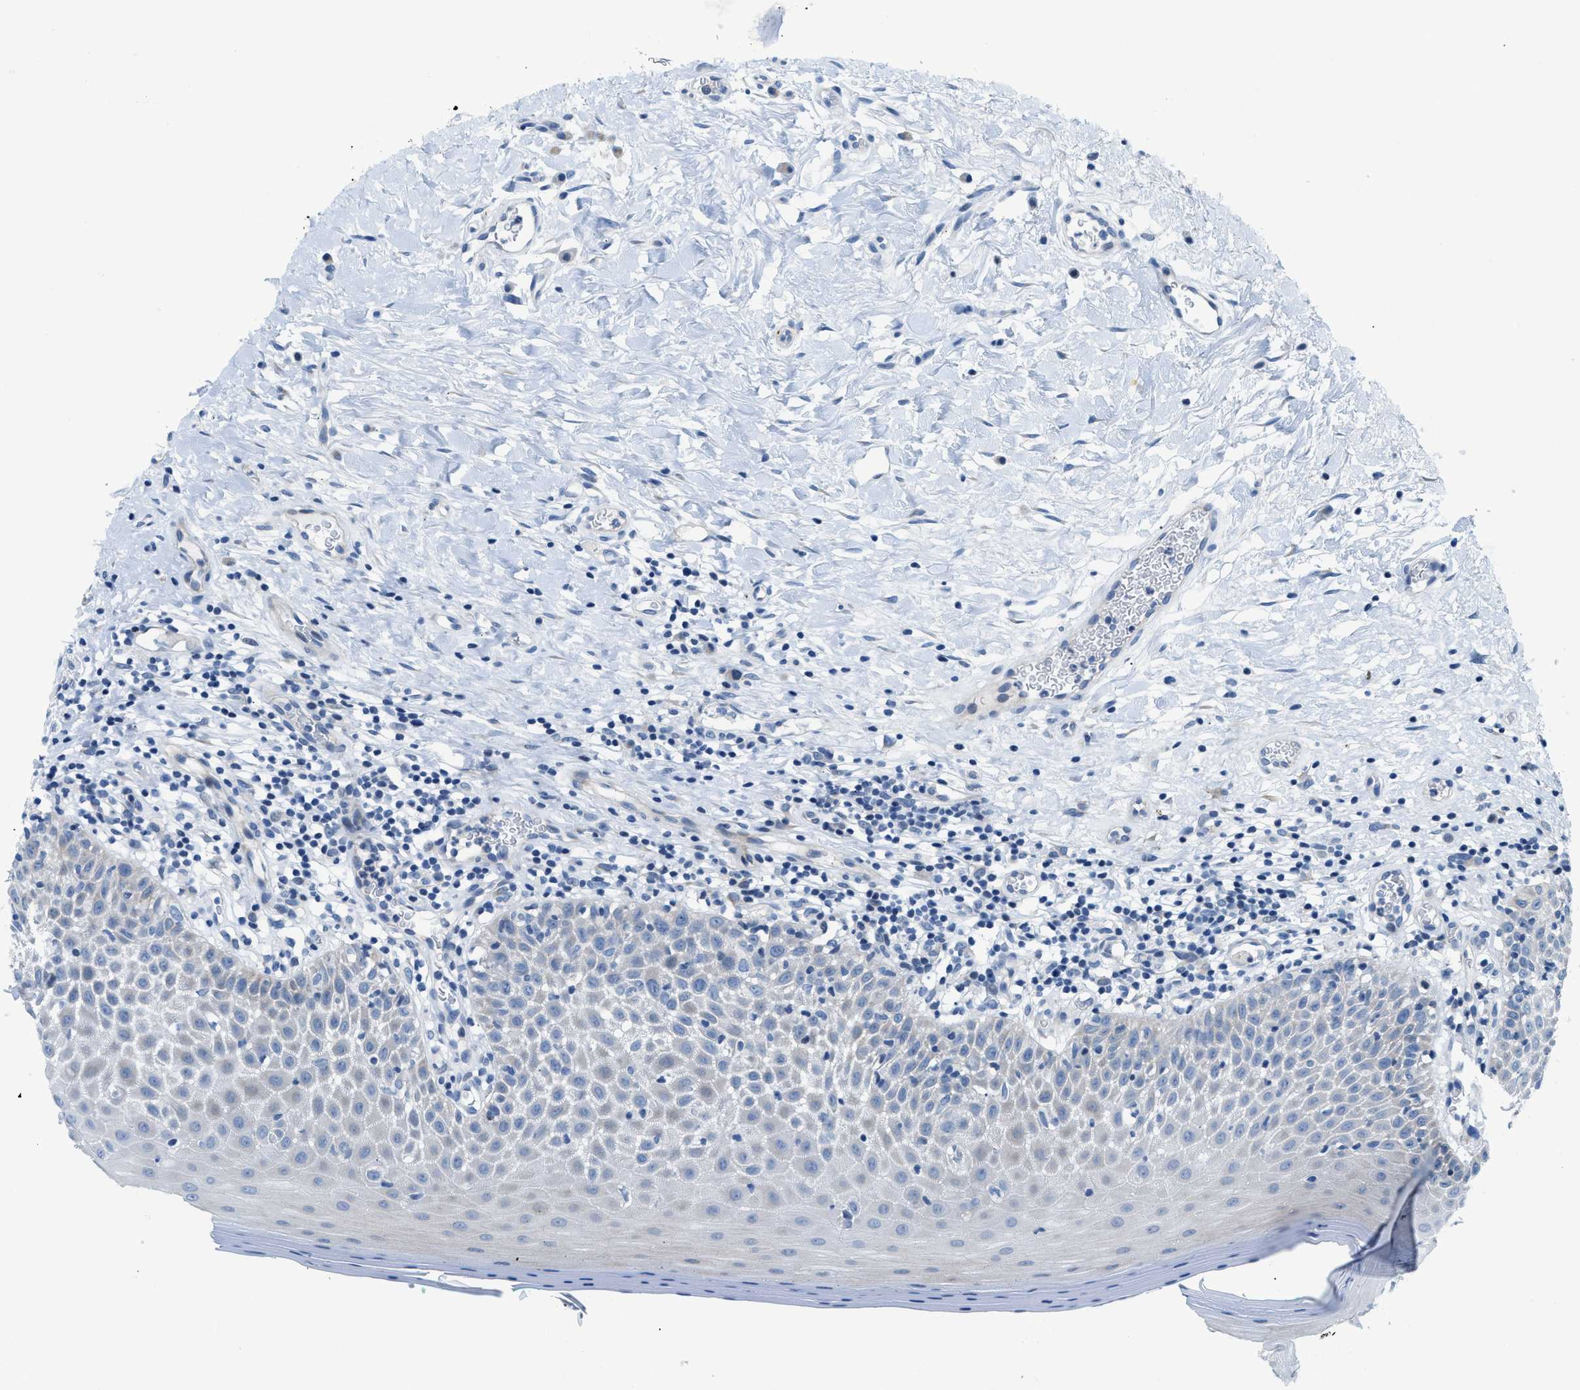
{"staining": {"intensity": "weak", "quantity": "<25%", "location": "cytoplasmic/membranous"}, "tissue": "oral mucosa", "cell_type": "Squamous epithelial cells", "image_type": "normal", "snomed": [{"axis": "morphology", "description": "Normal tissue, NOS"}, {"axis": "topography", "description": "Skeletal muscle"}, {"axis": "topography", "description": "Oral tissue"}], "caption": "A high-resolution histopathology image shows immunohistochemistry (IHC) staining of benign oral mucosa, which reveals no significant staining in squamous epithelial cells. The staining was performed using DAB (3,3'-diaminobenzidine) to visualize the protein expression in brown, while the nuclei were stained in blue with hematoxylin (Magnification: 20x).", "gene": "FDCSP", "patient": {"sex": "male", "age": 58}}